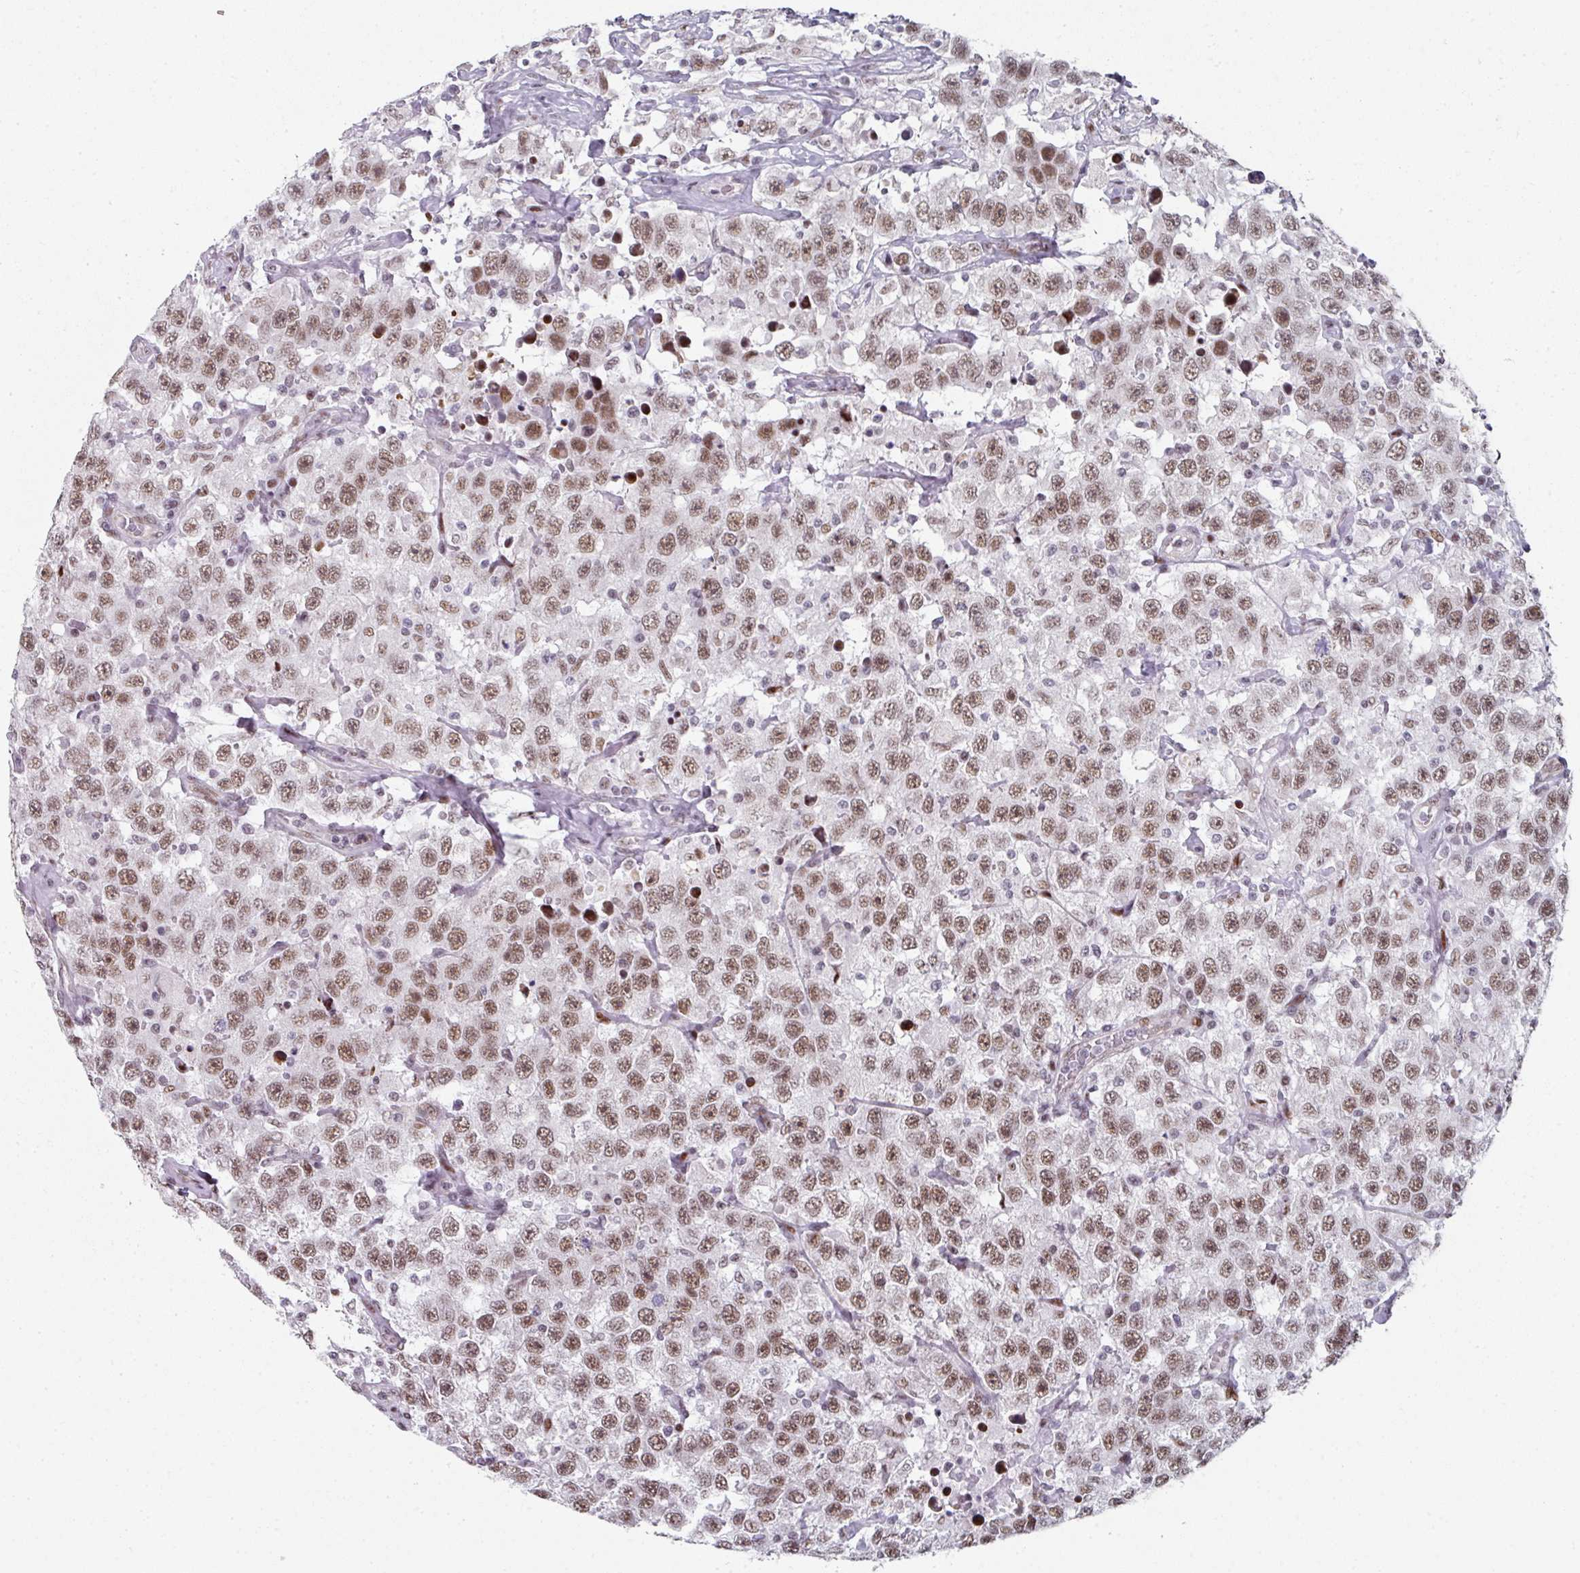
{"staining": {"intensity": "moderate", "quantity": ">75%", "location": "nuclear"}, "tissue": "testis cancer", "cell_type": "Tumor cells", "image_type": "cancer", "snomed": [{"axis": "morphology", "description": "Seminoma, NOS"}, {"axis": "topography", "description": "Testis"}], "caption": "Immunohistochemistry (IHC) histopathology image of neoplastic tissue: human testis cancer (seminoma) stained using IHC reveals medium levels of moderate protein expression localized specifically in the nuclear of tumor cells, appearing as a nuclear brown color.", "gene": "SF3B5", "patient": {"sex": "male", "age": 41}}